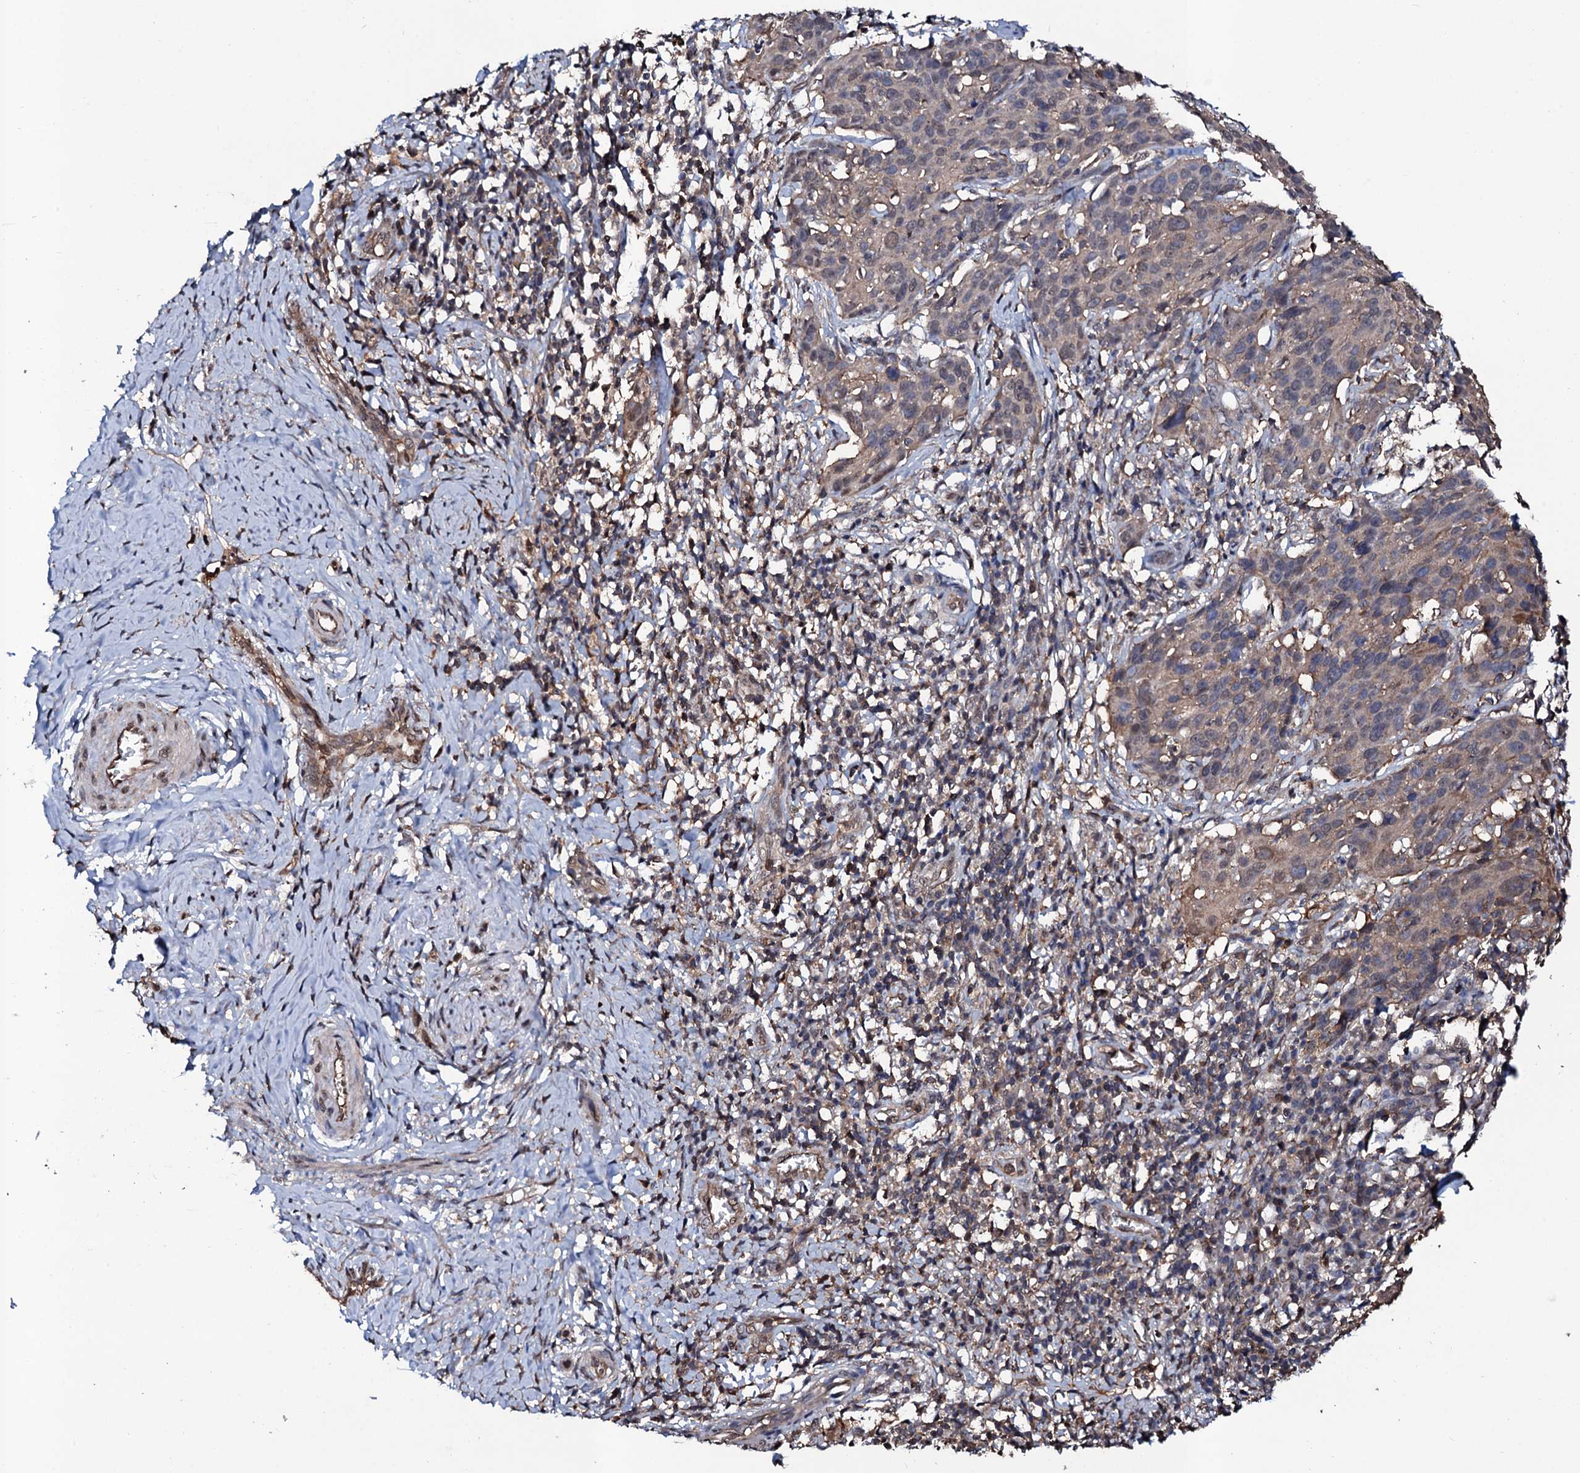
{"staining": {"intensity": "weak", "quantity": "25%-75%", "location": "nuclear"}, "tissue": "cervical cancer", "cell_type": "Tumor cells", "image_type": "cancer", "snomed": [{"axis": "morphology", "description": "Squamous cell carcinoma, NOS"}, {"axis": "topography", "description": "Cervix"}], "caption": "The immunohistochemical stain labels weak nuclear expression in tumor cells of cervical cancer tissue. The staining is performed using DAB brown chromogen to label protein expression. The nuclei are counter-stained blue using hematoxylin.", "gene": "COG6", "patient": {"sex": "female", "age": 50}}